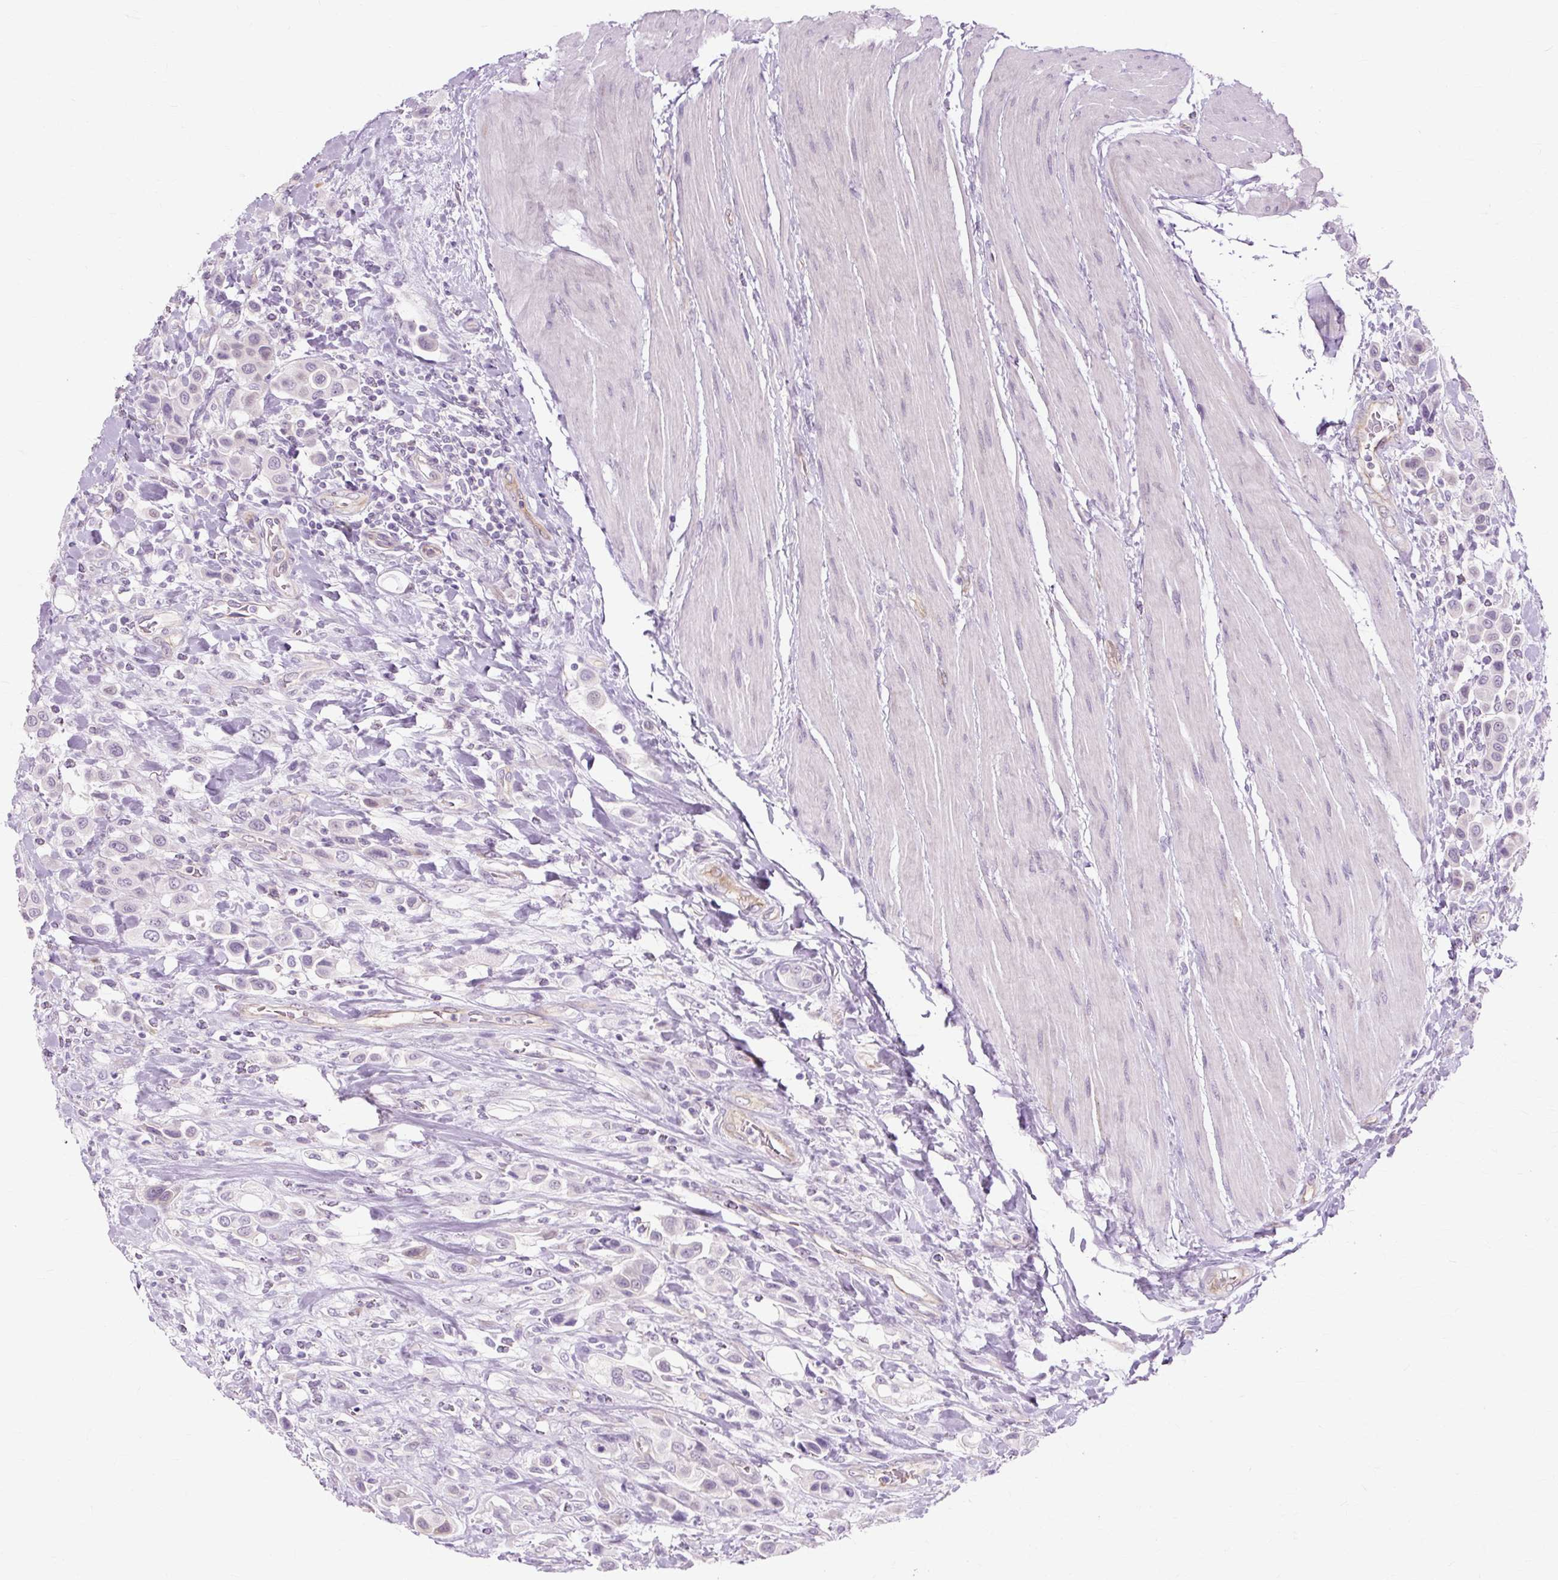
{"staining": {"intensity": "negative", "quantity": "none", "location": "none"}, "tissue": "urothelial cancer", "cell_type": "Tumor cells", "image_type": "cancer", "snomed": [{"axis": "morphology", "description": "Urothelial carcinoma, High grade"}, {"axis": "topography", "description": "Urinary bladder"}], "caption": "The histopathology image shows no staining of tumor cells in high-grade urothelial carcinoma.", "gene": "ZNF35", "patient": {"sex": "male", "age": 50}}